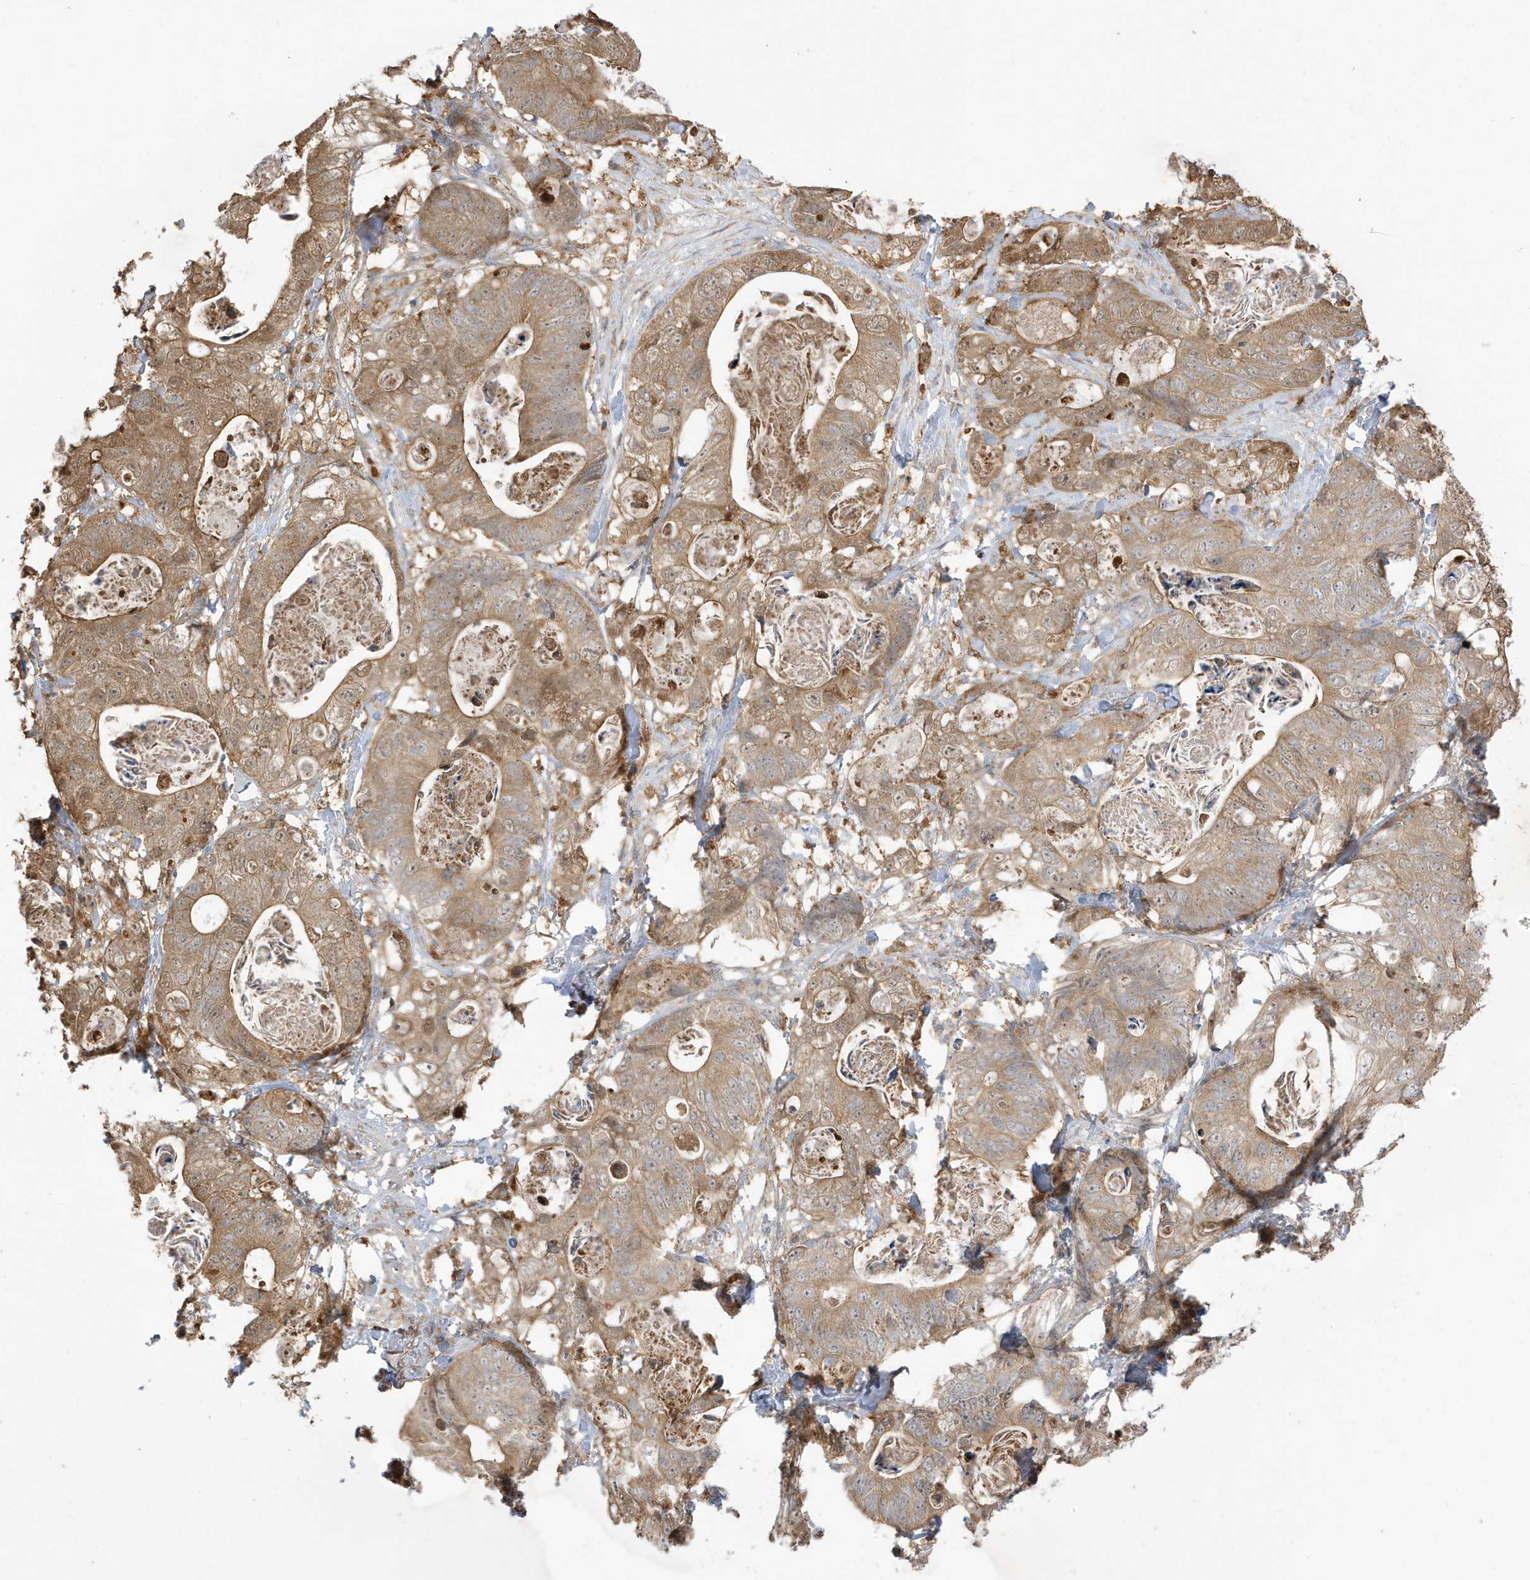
{"staining": {"intensity": "moderate", "quantity": ">75%", "location": "cytoplasmic/membranous"}, "tissue": "stomach cancer", "cell_type": "Tumor cells", "image_type": "cancer", "snomed": [{"axis": "morphology", "description": "Normal tissue, NOS"}, {"axis": "morphology", "description": "Adenocarcinoma, NOS"}, {"axis": "topography", "description": "Stomach"}], "caption": "Human stomach cancer stained with a protein marker displays moderate staining in tumor cells.", "gene": "AZI2", "patient": {"sex": "female", "age": 89}}